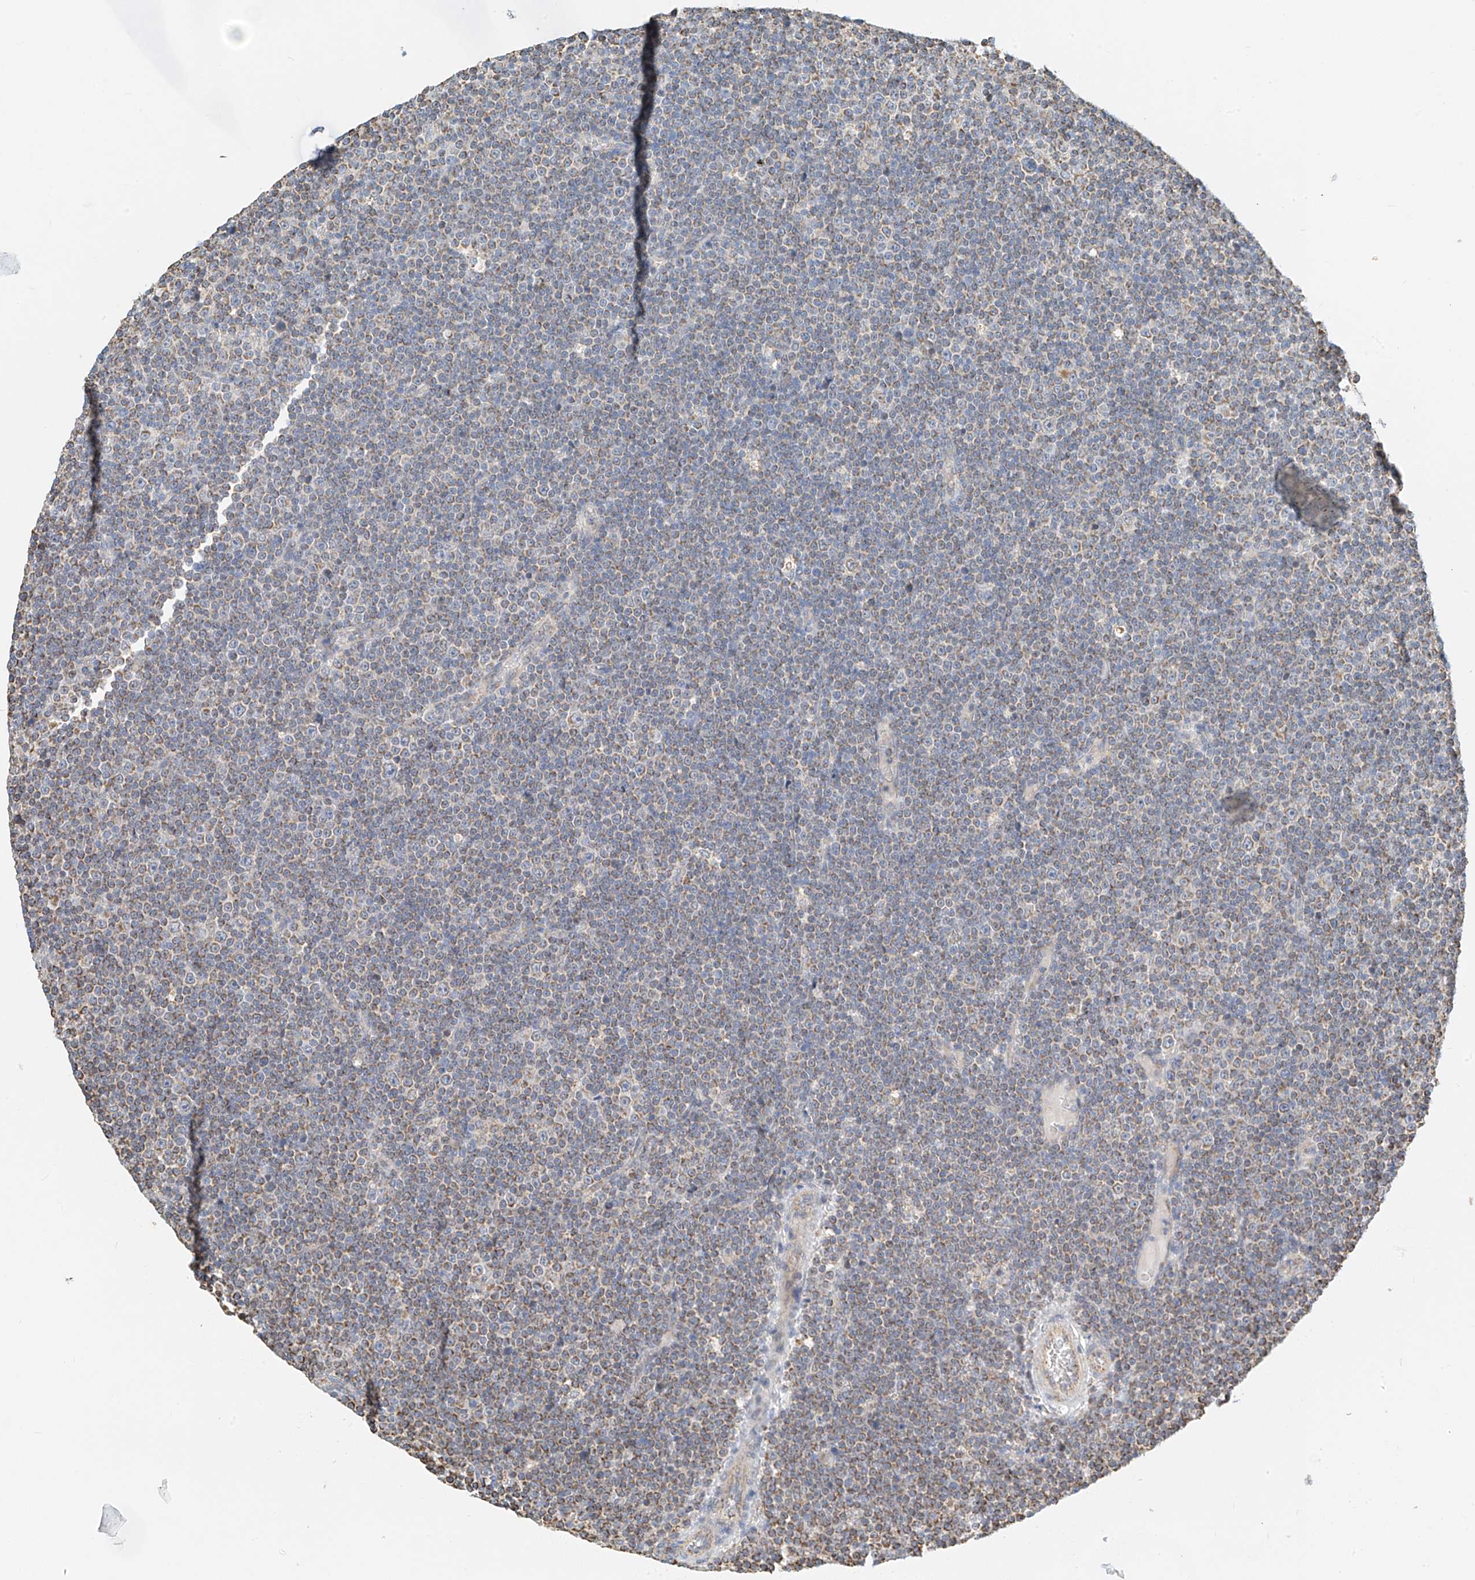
{"staining": {"intensity": "negative", "quantity": "none", "location": "none"}, "tissue": "lymphoma", "cell_type": "Tumor cells", "image_type": "cancer", "snomed": [{"axis": "morphology", "description": "Malignant lymphoma, non-Hodgkin's type, Low grade"}, {"axis": "topography", "description": "Lymph node"}], "caption": "Low-grade malignant lymphoma, non-Hodgkin's type was stained to show a protein in brown. There is no significant staining in tumor cells.", "gene": "YIPF7", "patient": {"sex": "female", "age": 67}}